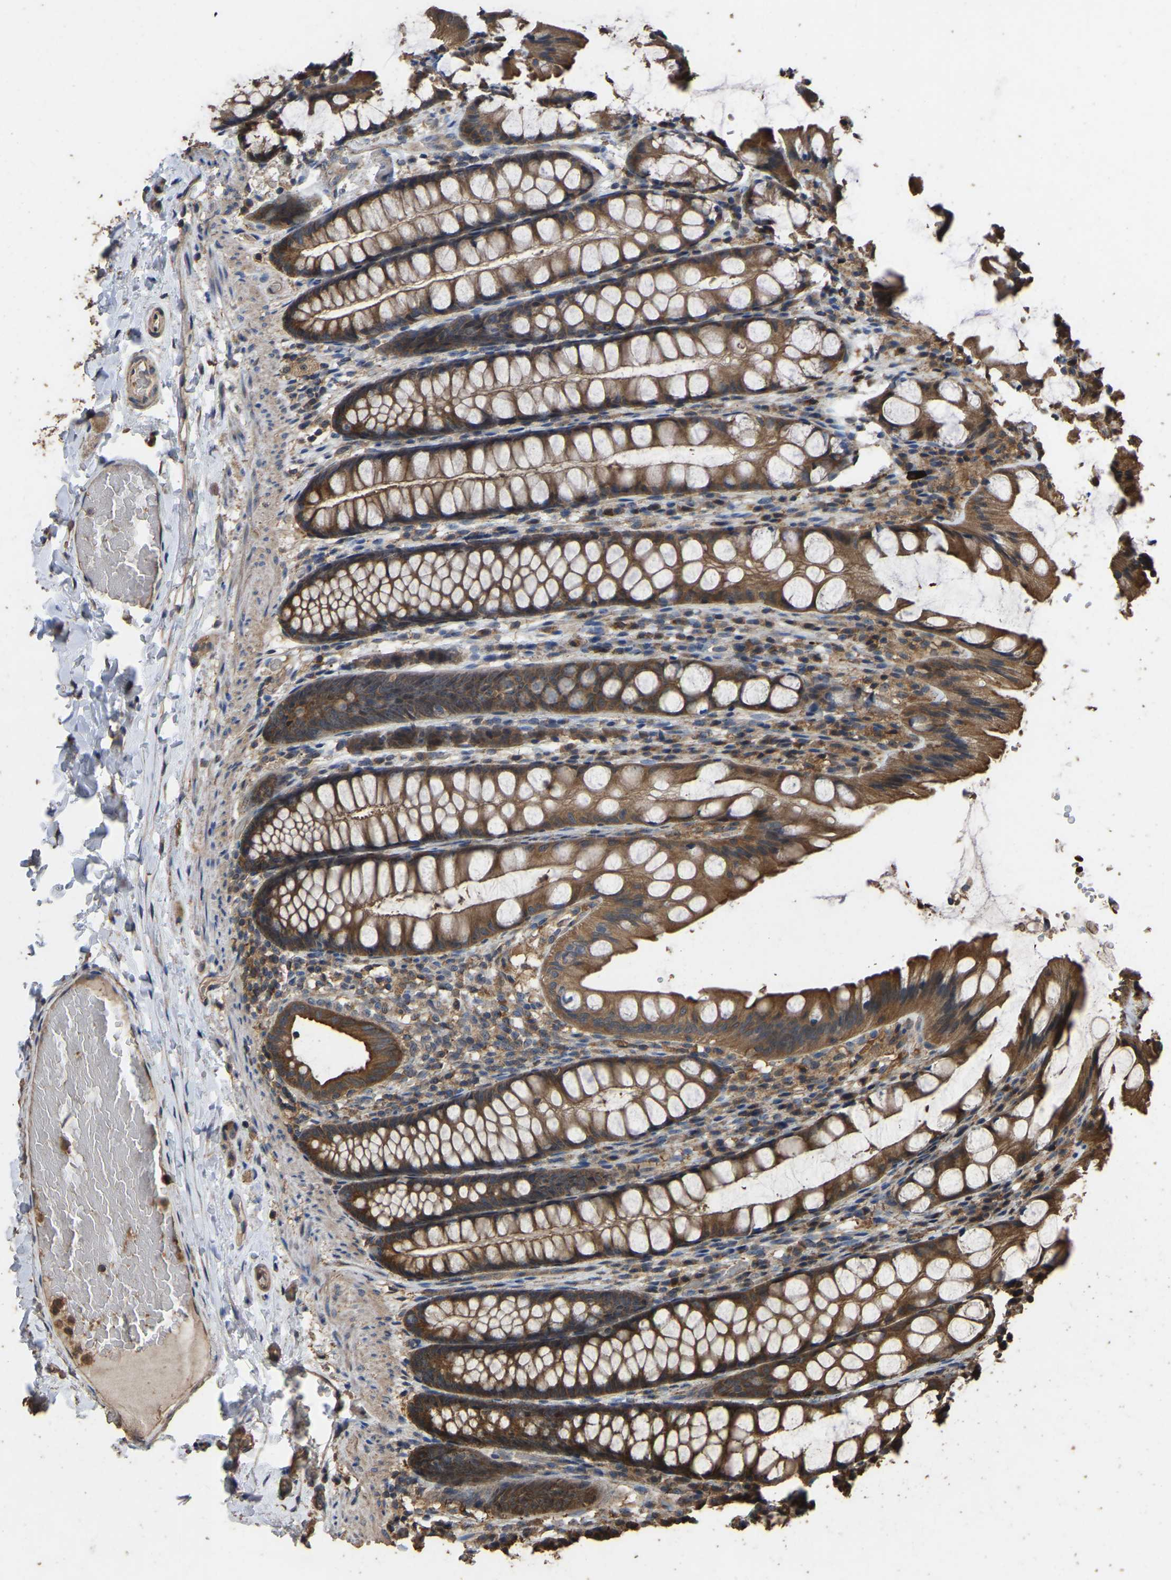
{"staining": {"intensity": "moderate", "quantity": ">75%", "location": "cytoplasmic/membranous"}, "tissue": "colon", "cell_type": "Endothelial cells", "image_type": "normal", "snomed": [{"axis": "morphology", "description": "Normal tissue, NOS"}, {"axis": "topography", "description": "Colon"}], "caption": "IHC staining of benign colon, which demonstrates medium levels of moderate cytoplasmic/membranous staining in about >75% of endothelial cells indicating moderate cytoplasmic/membranous protein expression. The staining was performed using DAB (brown) for protein detection and nuclei were counterstained in hematoxylin (blue).", "gene": "FHIT", "patient": {"sex": "male", "age": 47}}